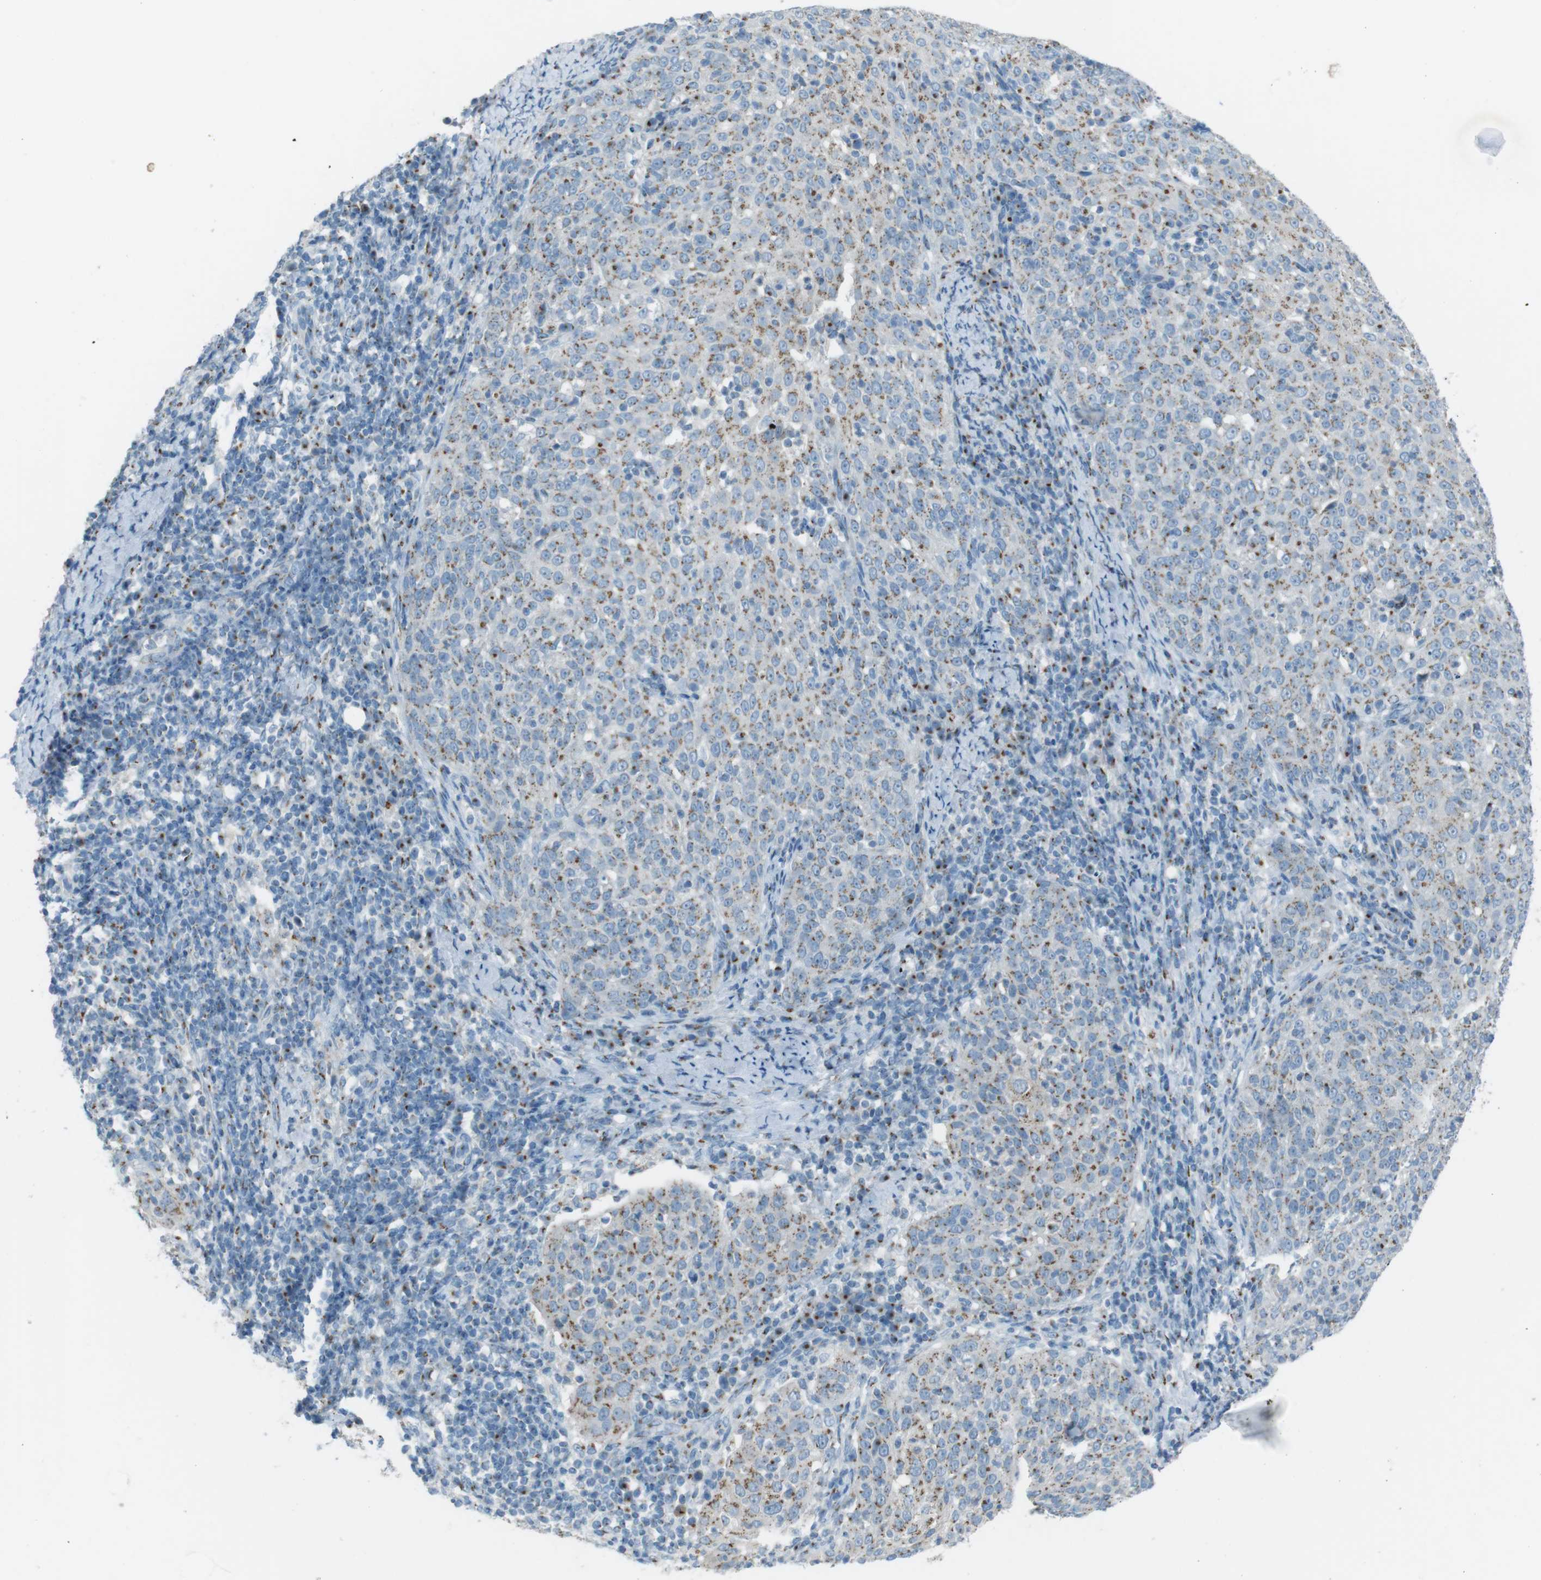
{"staining": {"intensity": "moderate", "quantity": "25%-75%", "location": "cytoplasmic/membranous"}, "tissue": "cervical cancer", "cell_type": "Tumor cells", "image_type": "cancer", "snomed": [{"axis": "morphology", "description": "Squamous cell carcinoma, NOS"}, {"axis": "topography", "description": "Cervix"}], "caption": "Human cervical cancer stained for a protein (brown) exhibits moderate cytoplasmic/membranous positive staining in approximately 25%-75% of tumor cells.", "gene": "TXNDC15", "patient": {"sex": "female", "age": 51}}